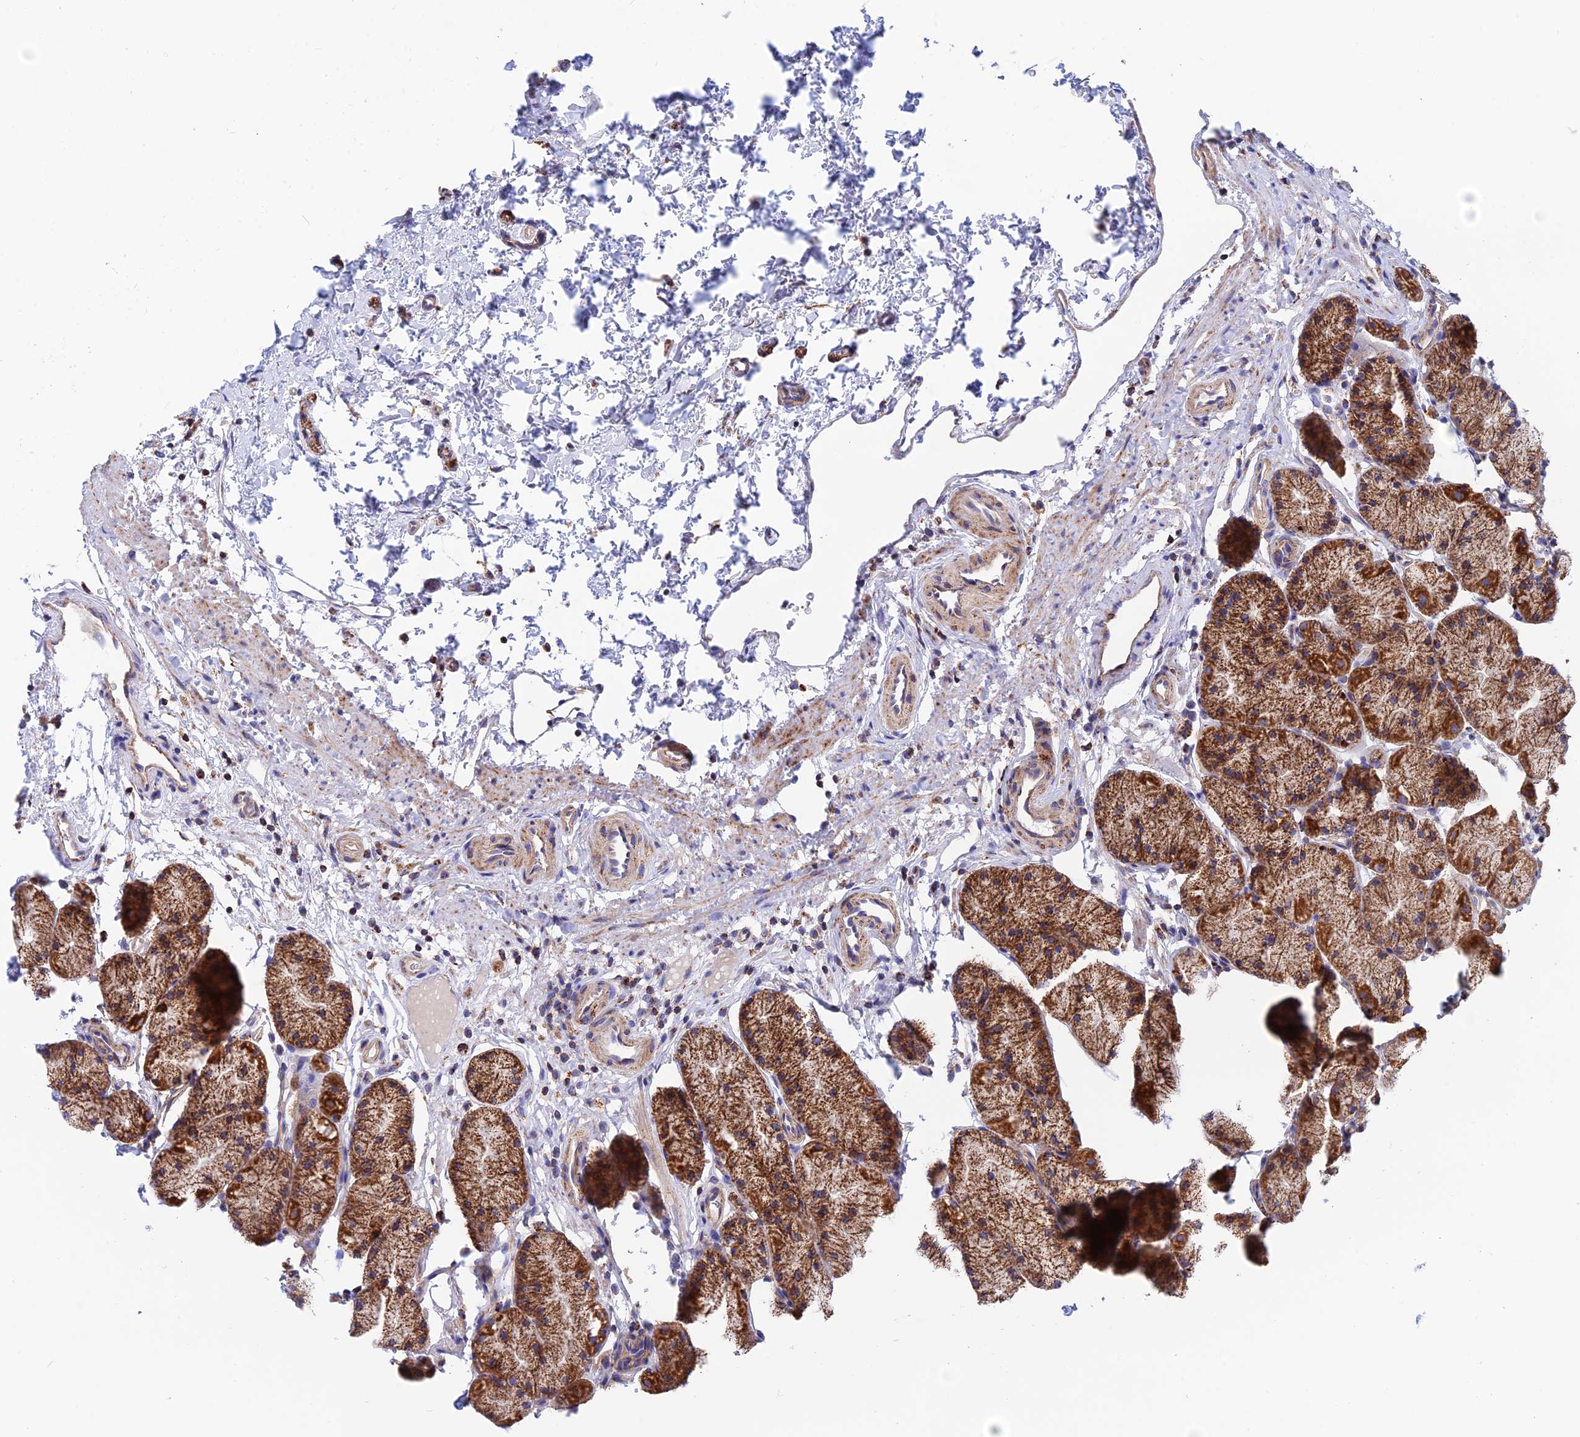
{"staining": {"intensity": "strong", "quantity": ">75%", "location": "cytoplasmic/membranous"}, "tissue": "stomach", "cell_type": "Glandular cells", "image_type": "normal", "snomed": [{"axis": "morphology", "description": "Normal tissue, NOS"}, {"axis": "topography", "description": "Stomach, upper"}, {"axis": "topography", "description": "Stomach"}], "caption": "Unremarkable stomach reveals strong cytoplasmic/membranous staining in about >75% of glandular cells, visualized by immunohistochemistry.", "gene": "GCDH", "patient": {"sex": "male", "age": 47}}